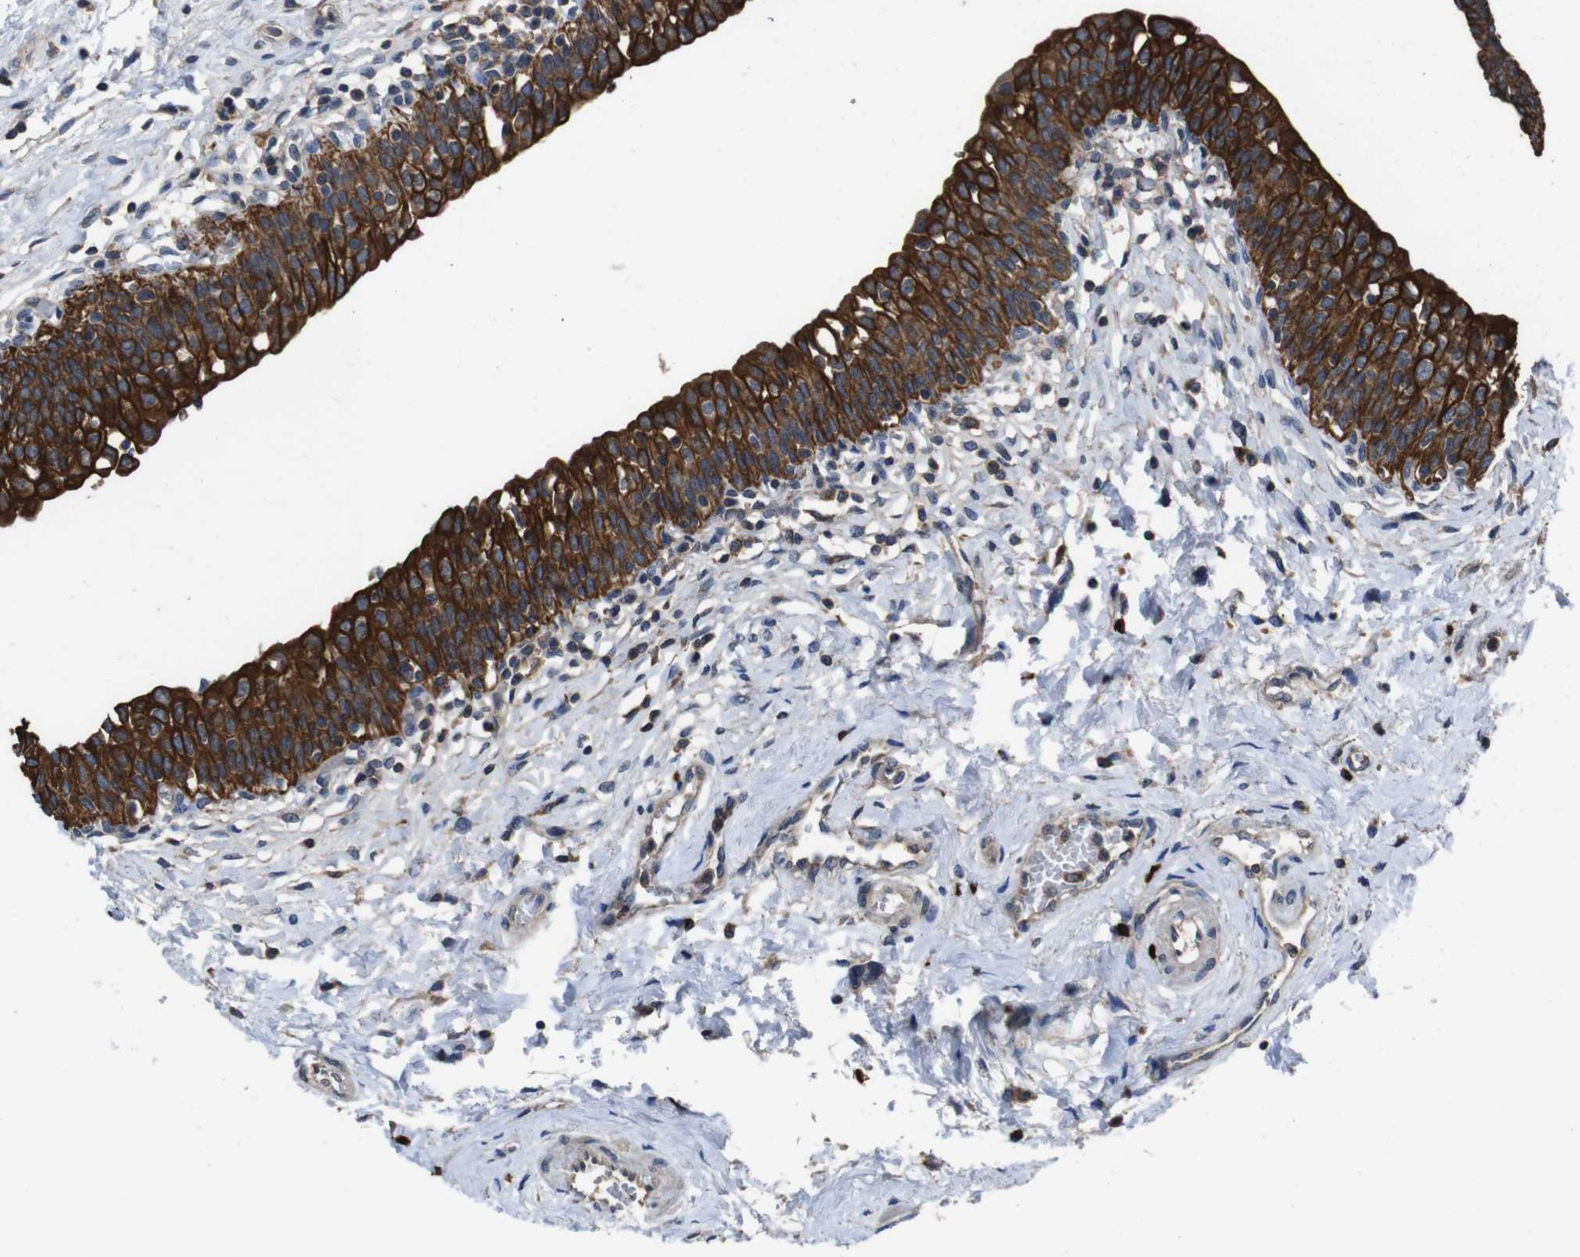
{"staining": {"intensity": "strong", "quantity": ">75%", "location": "cytoplasmic/membranous"}, "tissue": "urinary bladder", "cell_type": "Urothelial cells", "image_type": "normal", "snomed": [{"axis": "morphology", "description": "Normal tissue, NOS"}, {"axis": "topography", "description": "Urinary bladder"}], "caption": "Immunohistochemical staining of benign urinary bladder demonstrates >75% levels of strong cytoplasmic/membranous protein expression in about >75% of urothelial cells. The protein of interest is shown in brown color, while the nuclei are stained blue.", "gene": "GLIPR1", "patient": {"sex": "male", "age": 55}}